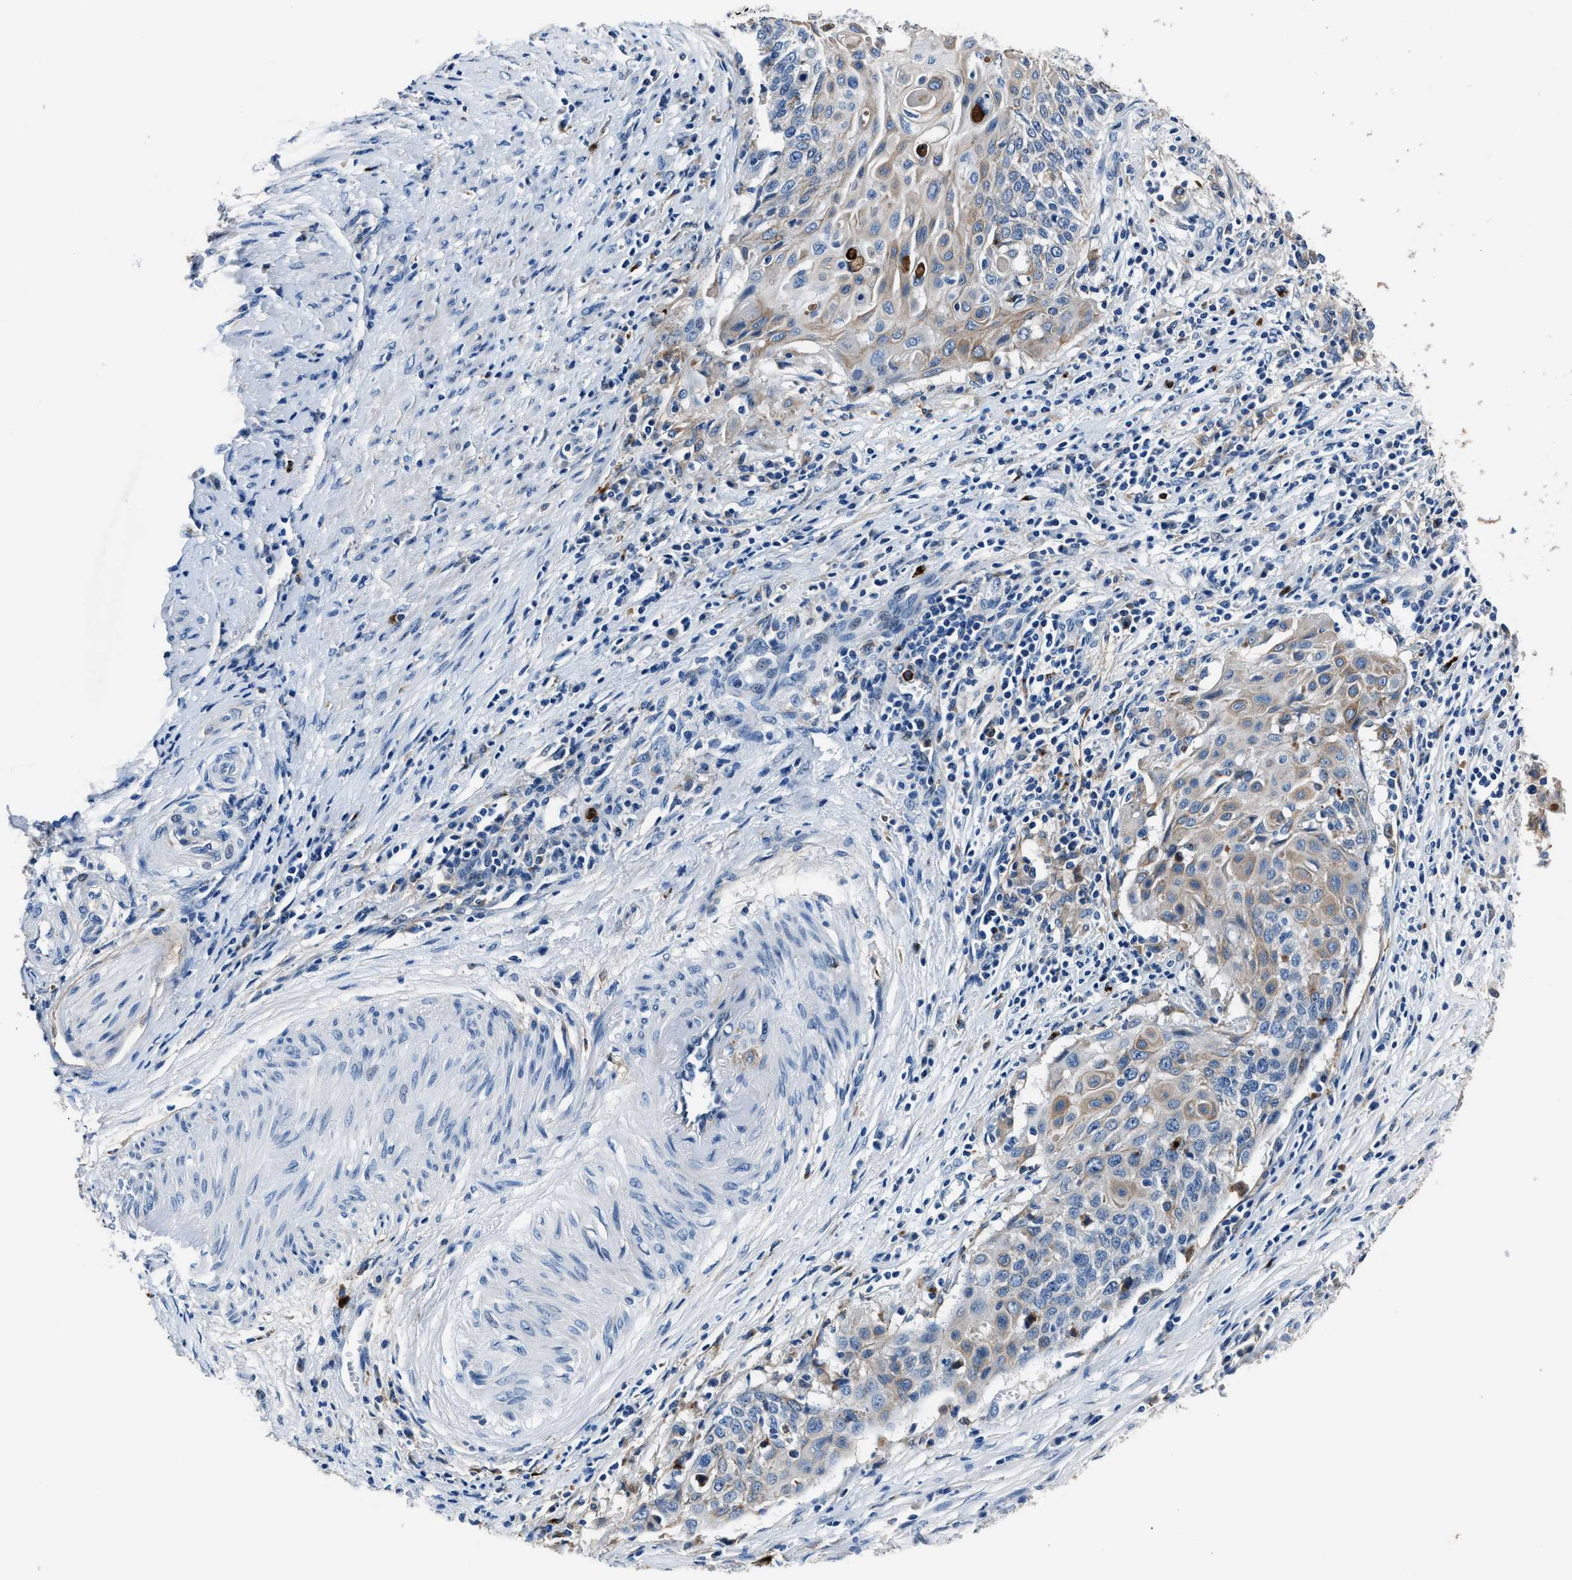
{"staining": {"intensity": "weak", "quantity": "25%-75%", "location": "cytoplasmic/membranous"}, "tissue": "cervical cancer", "cell_type": "Tumor cells", "image_type": "cancer", "snomed": [{"axis": "morphology", "description": "Squamous cell carcinoma, NOS"}, {"axis": "topography", "description": "Cervix"}], "caption": "Weak cytoplasmic/membranous positivity is seen in approximately 25%-75% of tumor cells in cervical cancer. (Stains: DAB (3,3'-diaminobenzidine) in brown, nuclei in blue, Microscopy: brightfield microscopy at high magnification).", "gene": "FGL2", "patient": {"sex": "female", "age": 39}}